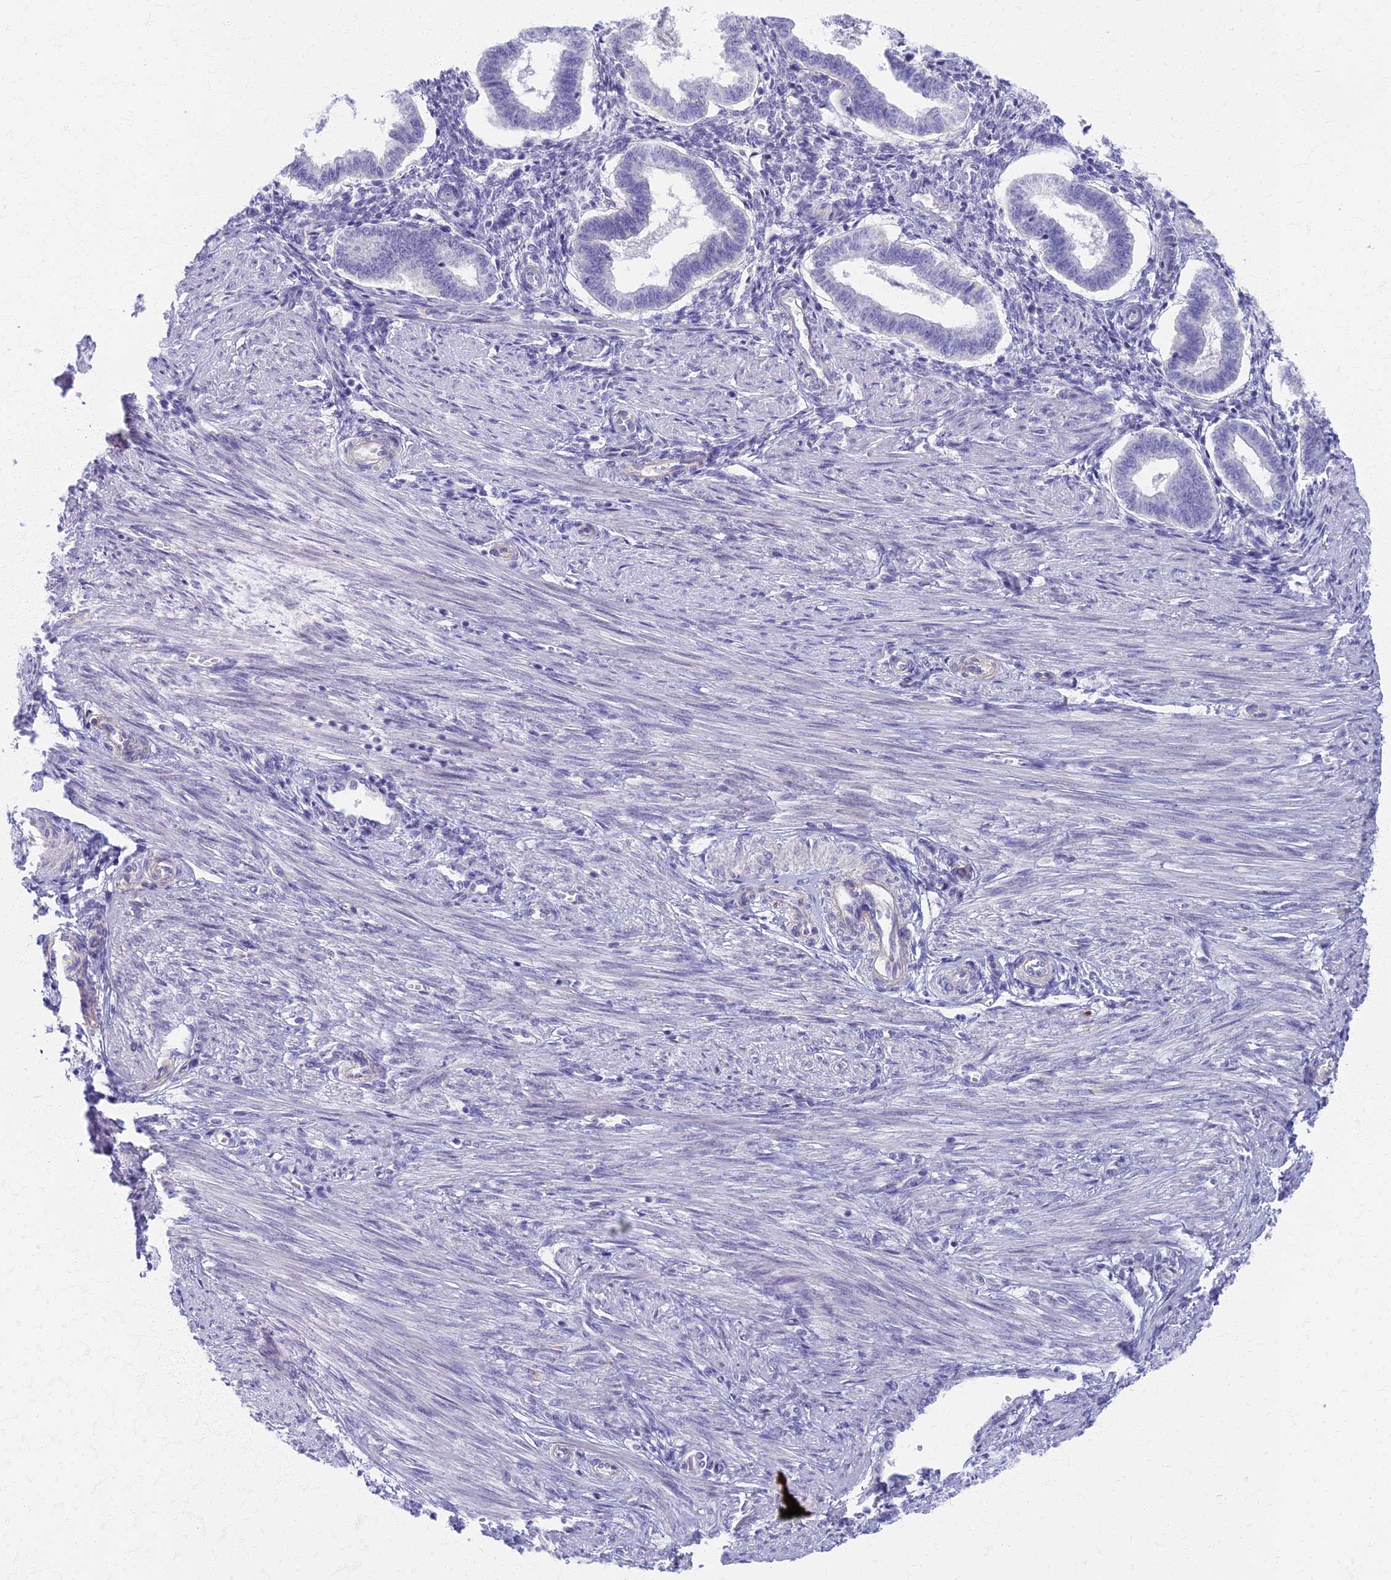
{"staining": {"intensity": "negative", "quantity": "none", "location": "none"}, "tissue": "endometrium", "cell_type": "Cells in endometrial stroma", "image_type": "normal", "snomed": [{"axis": "morphology", "description": "Normal tissue, NOS"}, {"axis": "topography", "description": "Endometrium"}], "caption": "Human endometrium stained for a protein using immunohistochemistry (IHC) demonstrates no staining in cells in endometrial stroma.", "gene": "AP4E1", "patient": {"sex": "female", "age": 24}}